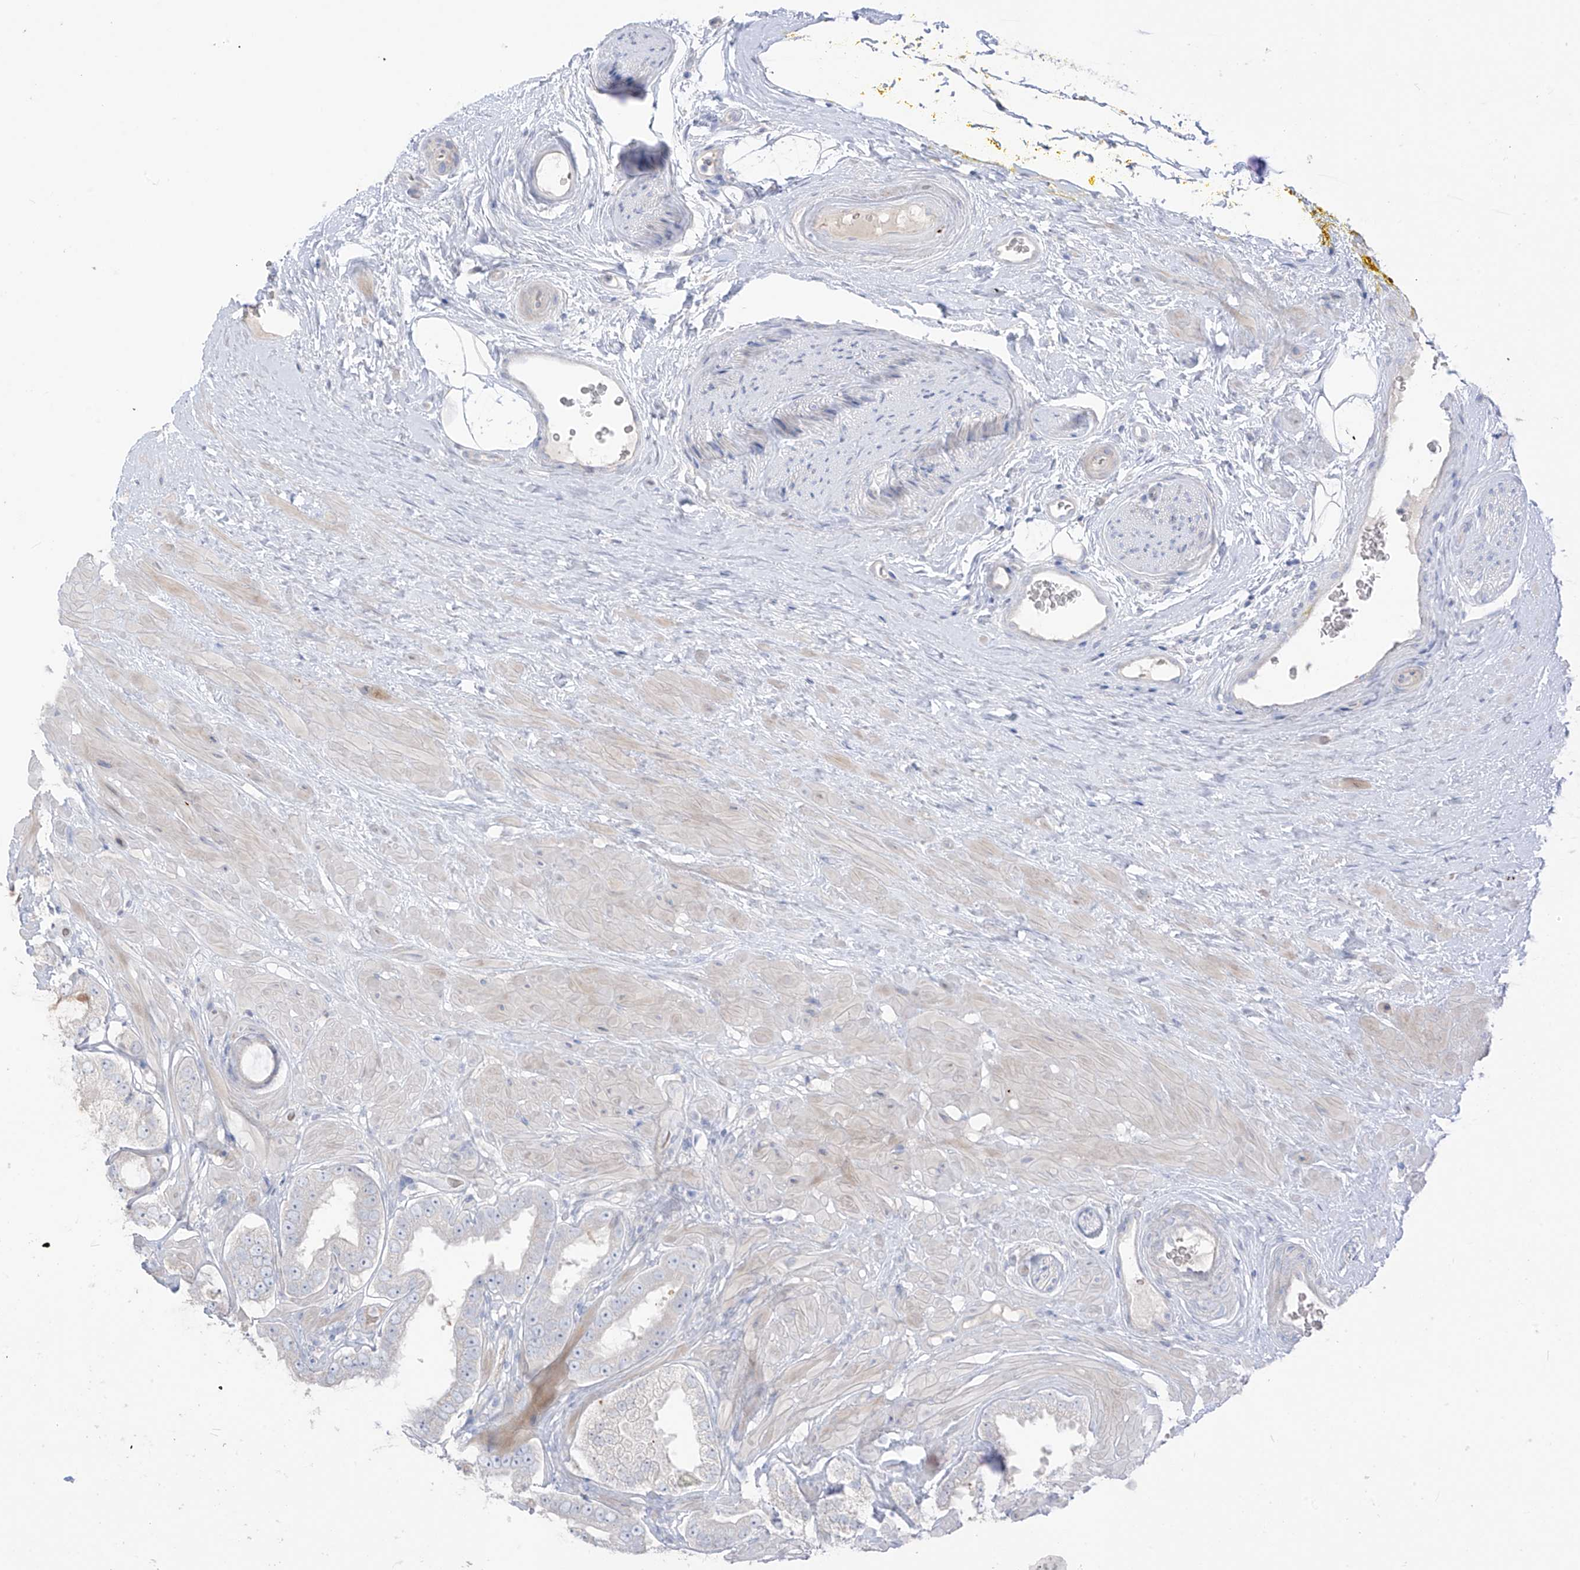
{"staining": {"intensity": "moderate", "quantity": "<25%", "location": "cytoplasmic/membranous"}, "tissue": "prostate cancer", "cell_type": "Tumor cells", "image_type": "cancer", "snomed": [{"axis": "morphology", "description": "Adenocarcinoma, High grade"}, {"axis": "topography", "description": "Prostate"}], "caption": "Approximately <25% of tumor cells in adenocarcinoma (high-grade) (prostate) exhibit moderate cytoplasmic/membranous protein expression as visualized by brown immunohistochemical staining.", "gene": "ASPRV1", "patient": {"sex": "male", "age": 59}}